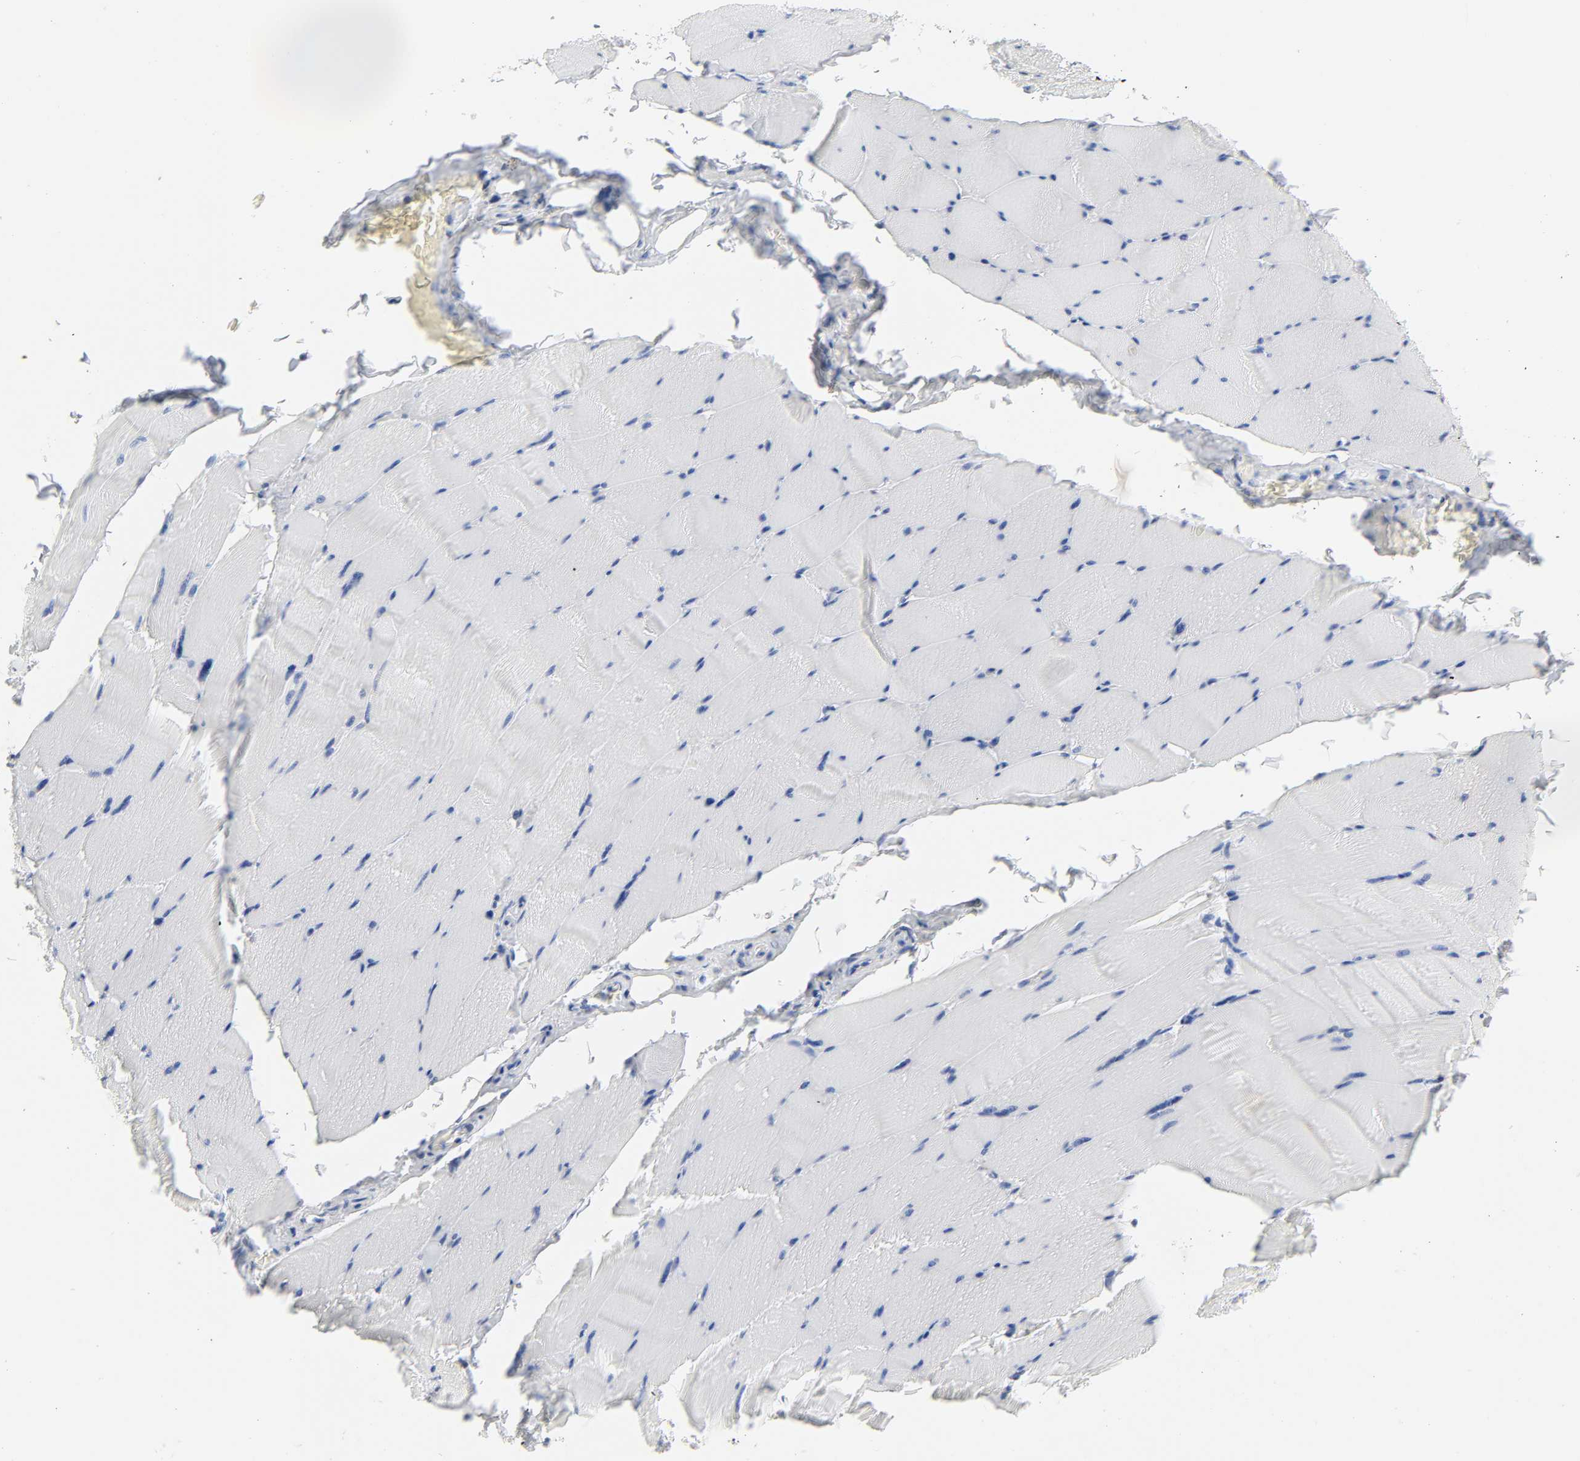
{"staining": {"intensity": "negative", "quantity": "none", "location": "none"}, "tissue": "skeletal muscle", "cell_type": "Myocytes", "image_type": "normal", "snomed": [{"axis": "morphology", "description": "Normal tissue, NOS"}, {"axis": "topography", "description": "Skeletal muscle"}], "caption": "Micrograph shows no protein expression in myocytes of unremarkable skeletal muscle. (Brightfield microscopy of DAB IHC at high magnification).", "gene": "ACP3", "patient": {"sex": "male", "age": 62}}